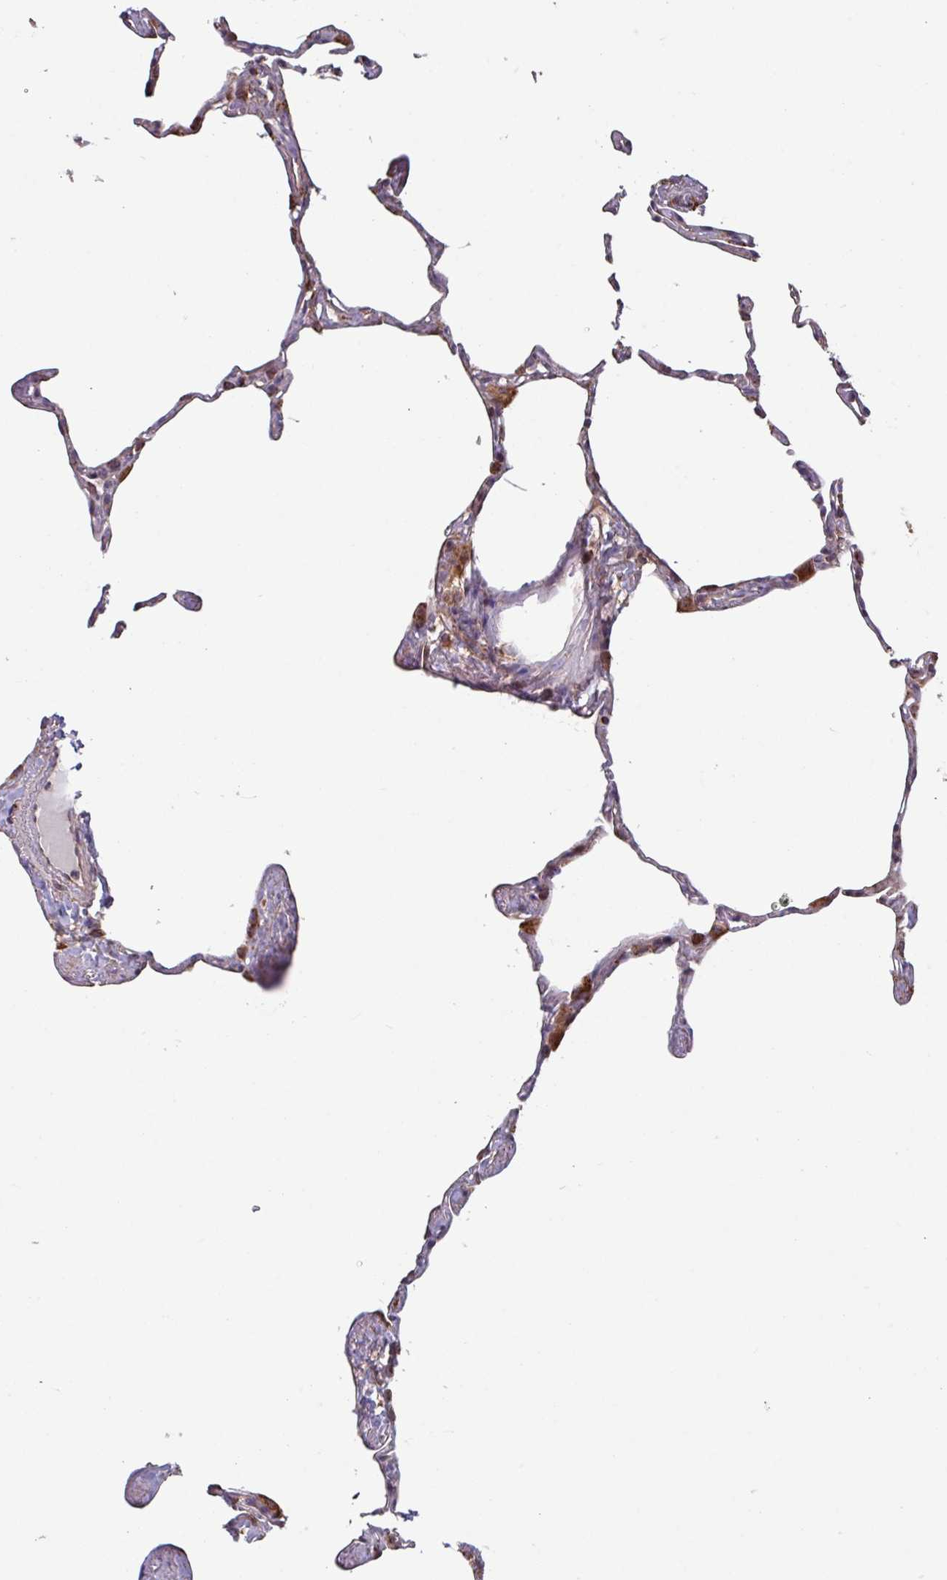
{"staining": {"intensity": "negative", "quantity": "none", "location": "none"}, "tissue": "lung", "cell_type": "Alveolar cells", "image_type": "normal", "snomed": [{"axis": "morphology", "description": "Normal tissue, NOS"}, {"axis": "topography", "description": "Lung"}], "caption": "The immunohistochemistry image has no significant expression in alveolar cells of lung.", "gene": "COX7C", "patient": {"sex": "male", "age": 65}}